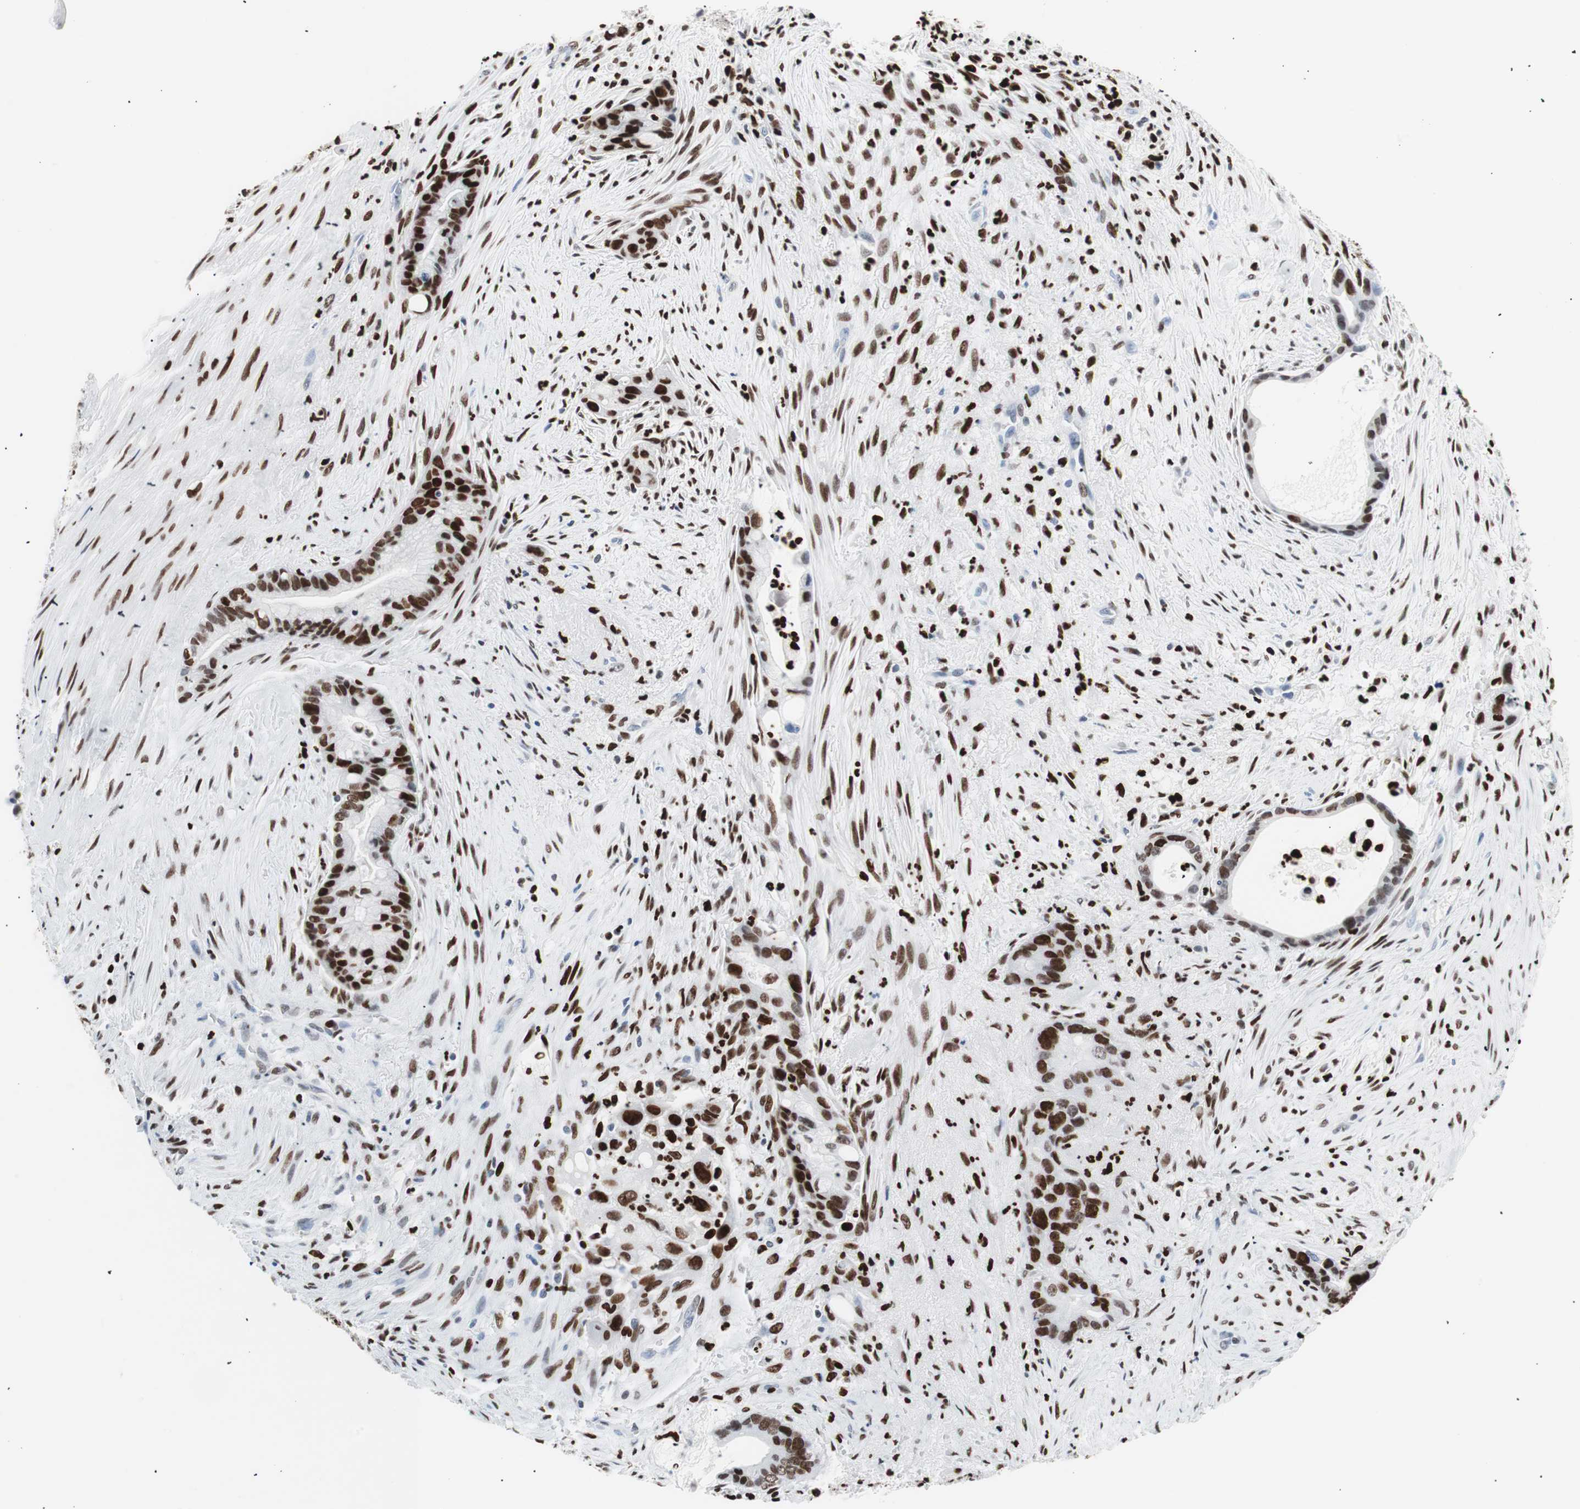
{"staining": {"intensity": "strong", "quantity": ">75%", "location": "nuclear"}, "tissue": "liver cancer", "cell_type": "Tumor cells", "image_type": "cancer", "snomed": [{"axis": "morphology", "description": "Cholangiocarcinoma"}, {"axis": "topography", "description": "Liver"}], "caption": "Liver cancer (cholangiocarcinoma) tissue demonstrates strong nuclear positivity in approximately >75% of tumor cells, visualized by immunohistochemistry. (brown staining indicates protein expression, while blue staining denotes nuclei).", "gene": "CEBPB", "patient": {"sex": "female", "age": 55}}